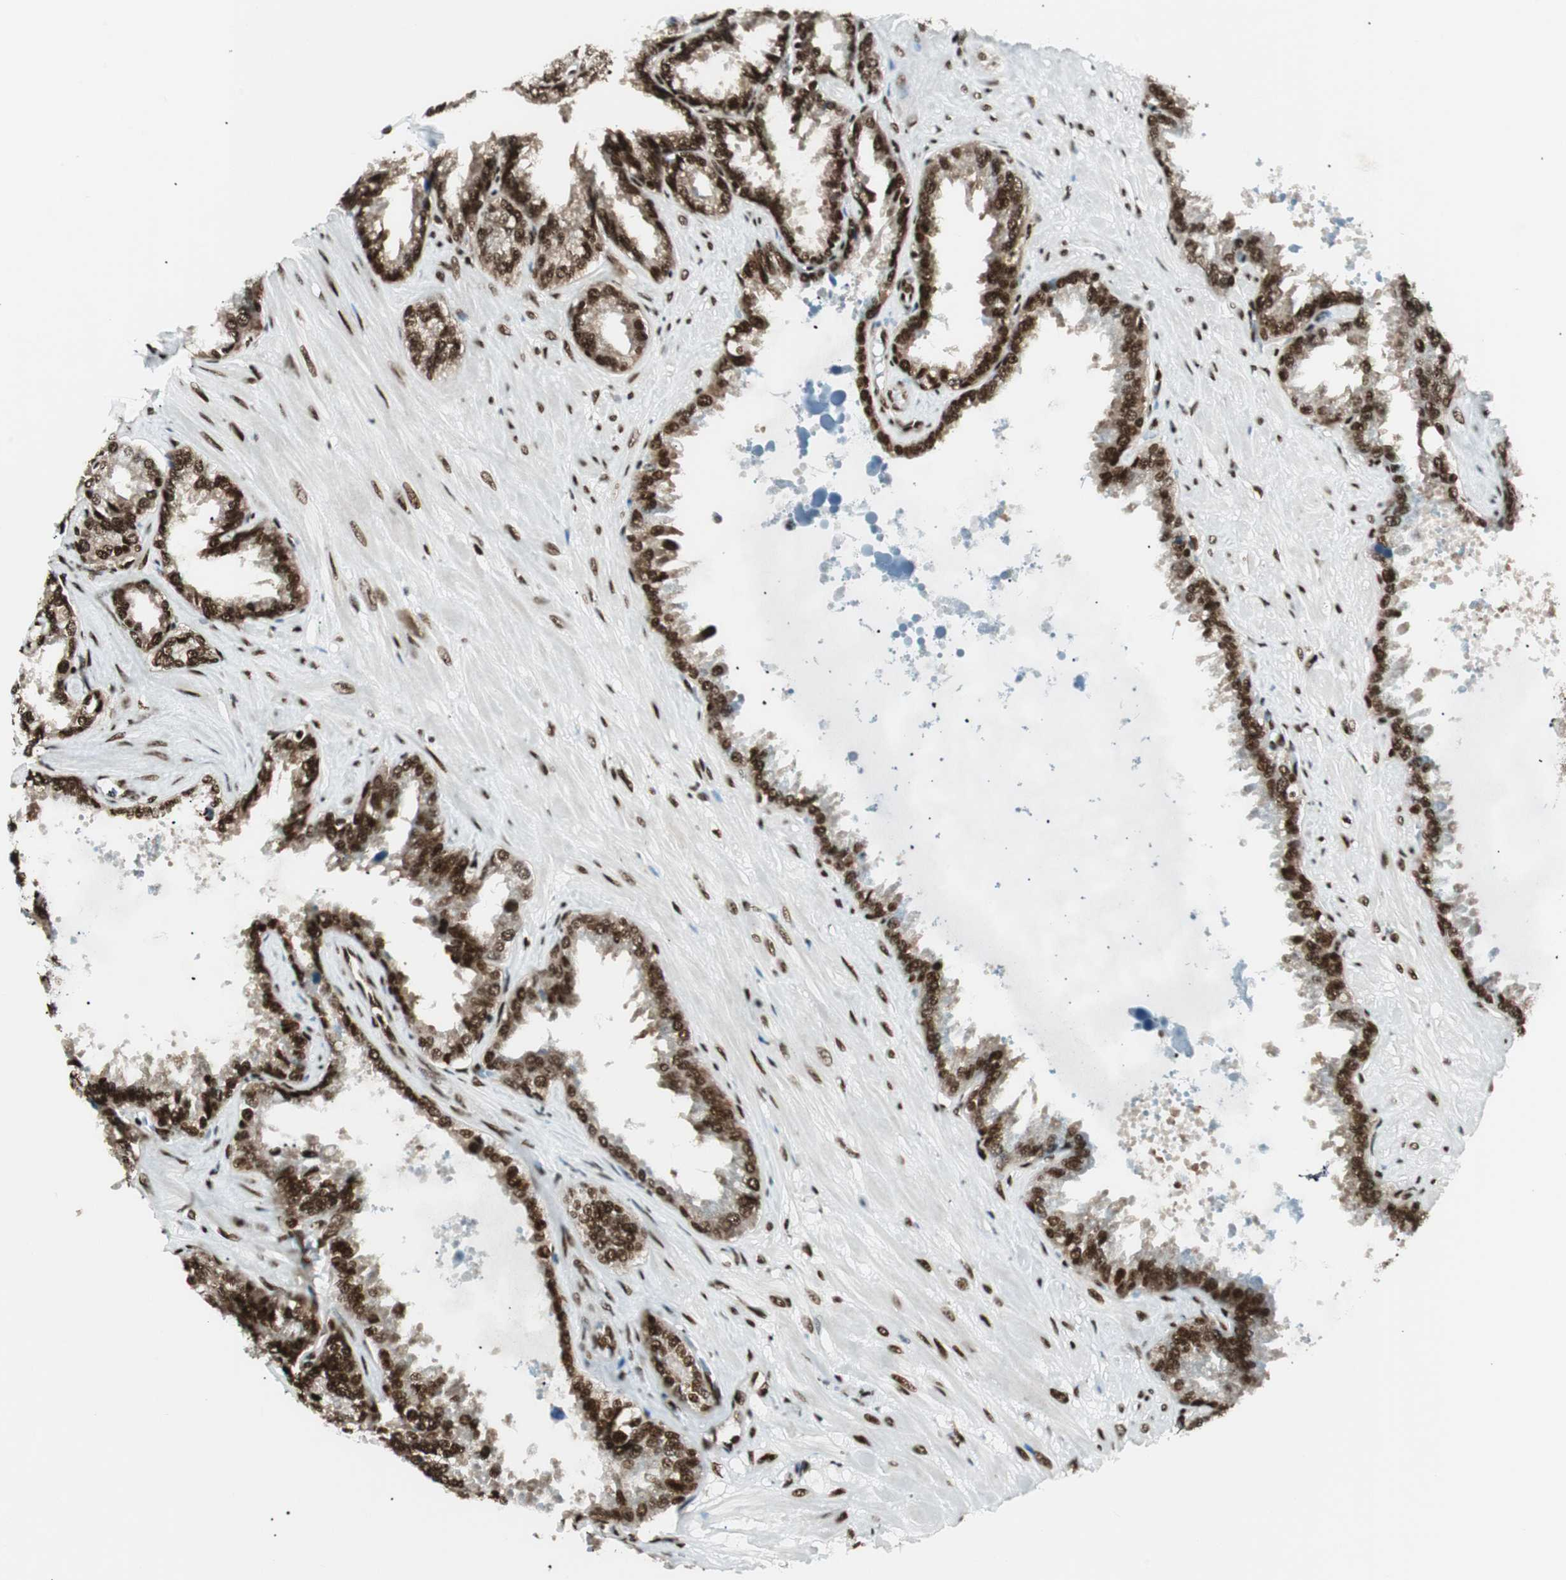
{"staining": {"intensity": "strong", "quantity": ">75%", "location": "nuclear"}, "tissue": "seminal vesicle", "cell_type": "Glandular cells", "image_type": "normal", "snomed": [{"axis": "morphology", "description": "Normal tissue, NOS"}, {"axis": "topography", "description": "Seminal veicle"}], "caption": "A photomicrograph of human seminal vesicle stained for a protein reveals strong nuclear brown staining in glandular cells.", "gene": "EWSR1", "patient": {"sex": "male", "age": 46}}